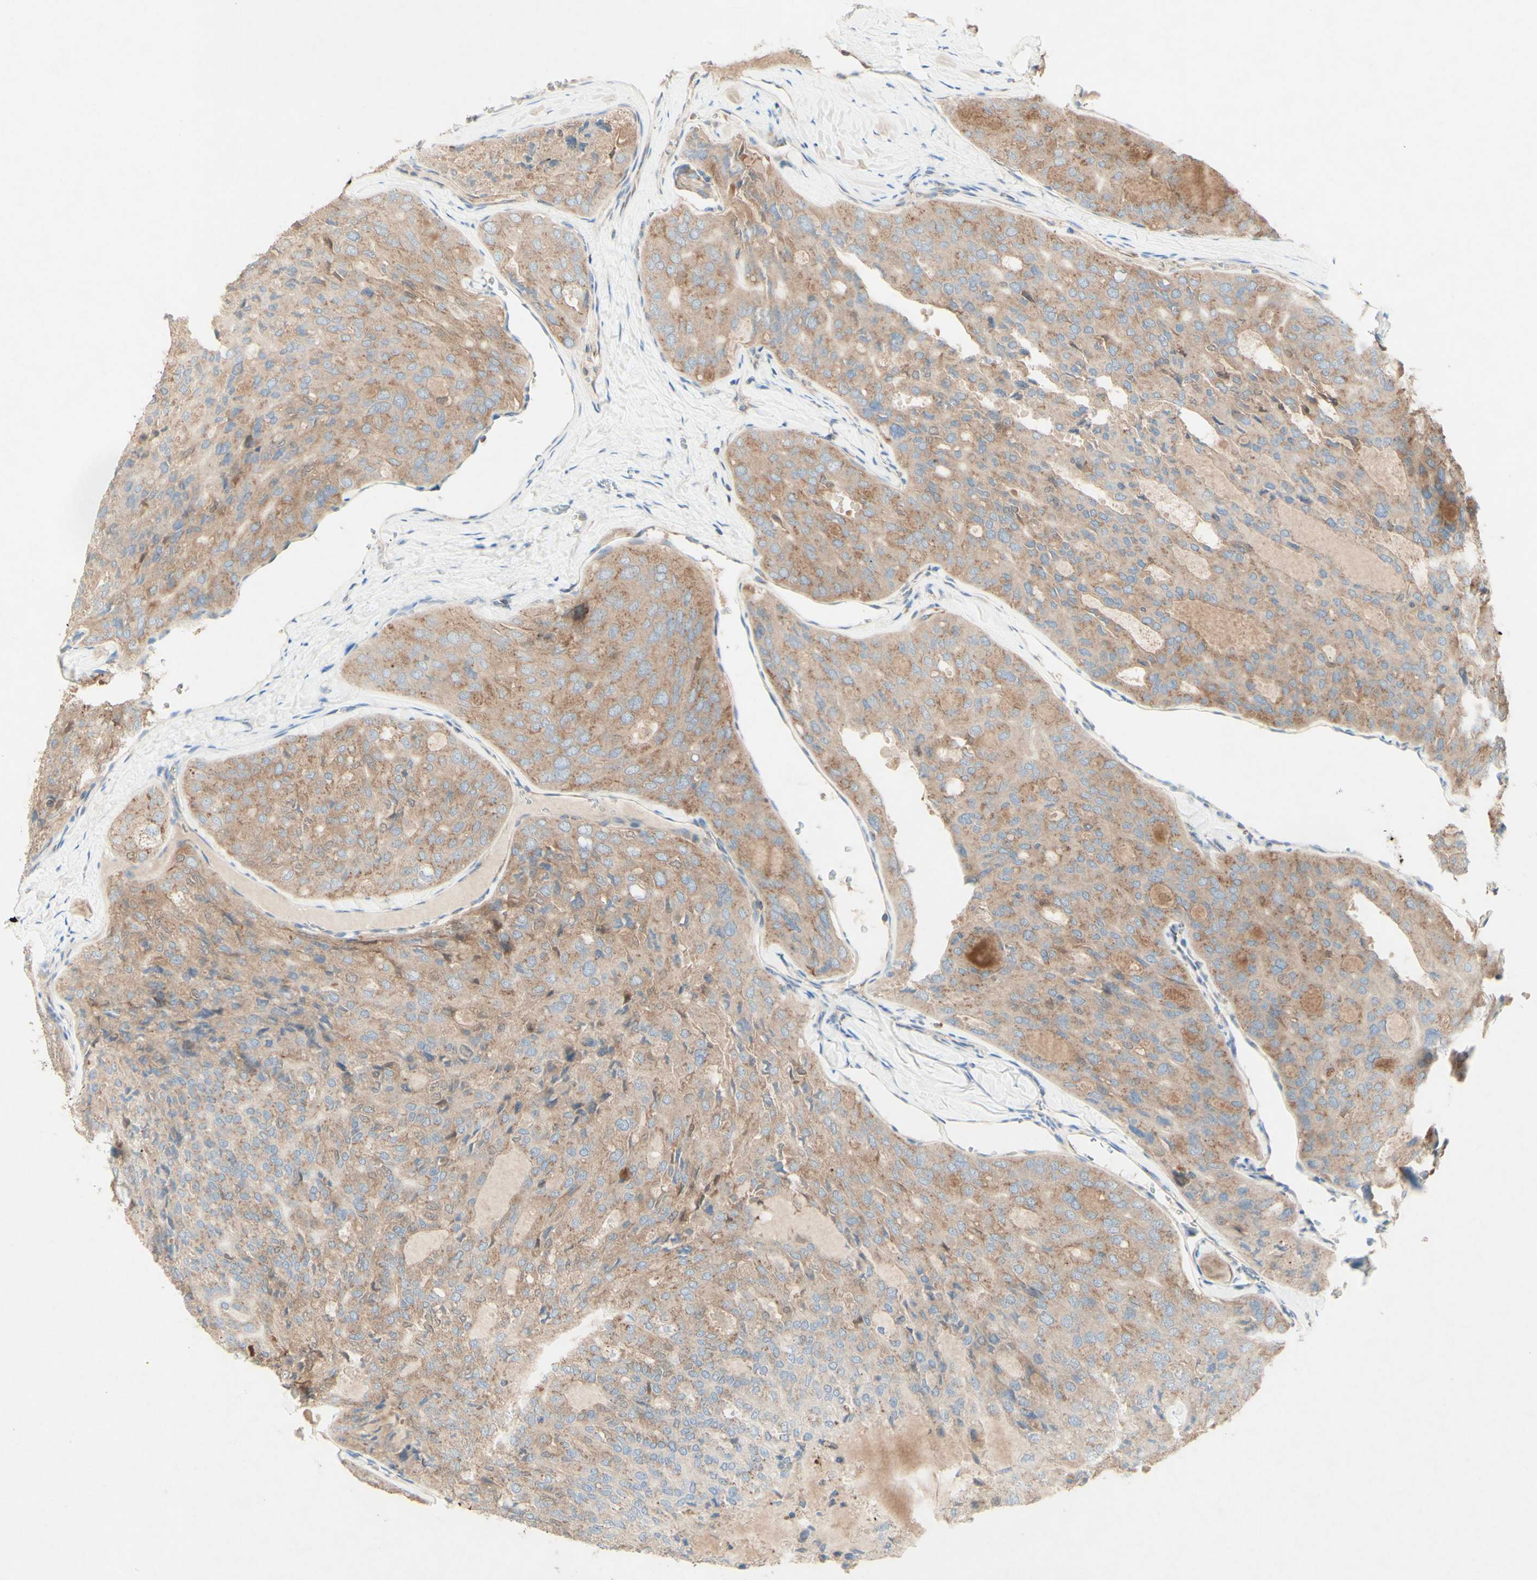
{"staining": {"intensity": "weak", "quantity": ">75%", "location": "cytoplasmic/membranous"}, "tissue": "thyroid cancer", "cell_type": "Tumor cells", "image_type": "cancer", "snomed": [{"axis": "morphology", "description": "Follicular adenoma carcinoma, NOS"}, {"axis": "topography", "description": "Thyroid gland"}], "caption": "Immunohistochemistry image of neoplastic tissue: thyroid follicular adenoma carcinoma stained using IHC exhibits low levels of weak protein expression localized specifically in the cytoplasmic/membranous of tumor cells, appearing as a cytoplasmic/membranous brown color.", "gene": "MTM1", "patient": {"sex": "male", "age": 75}}